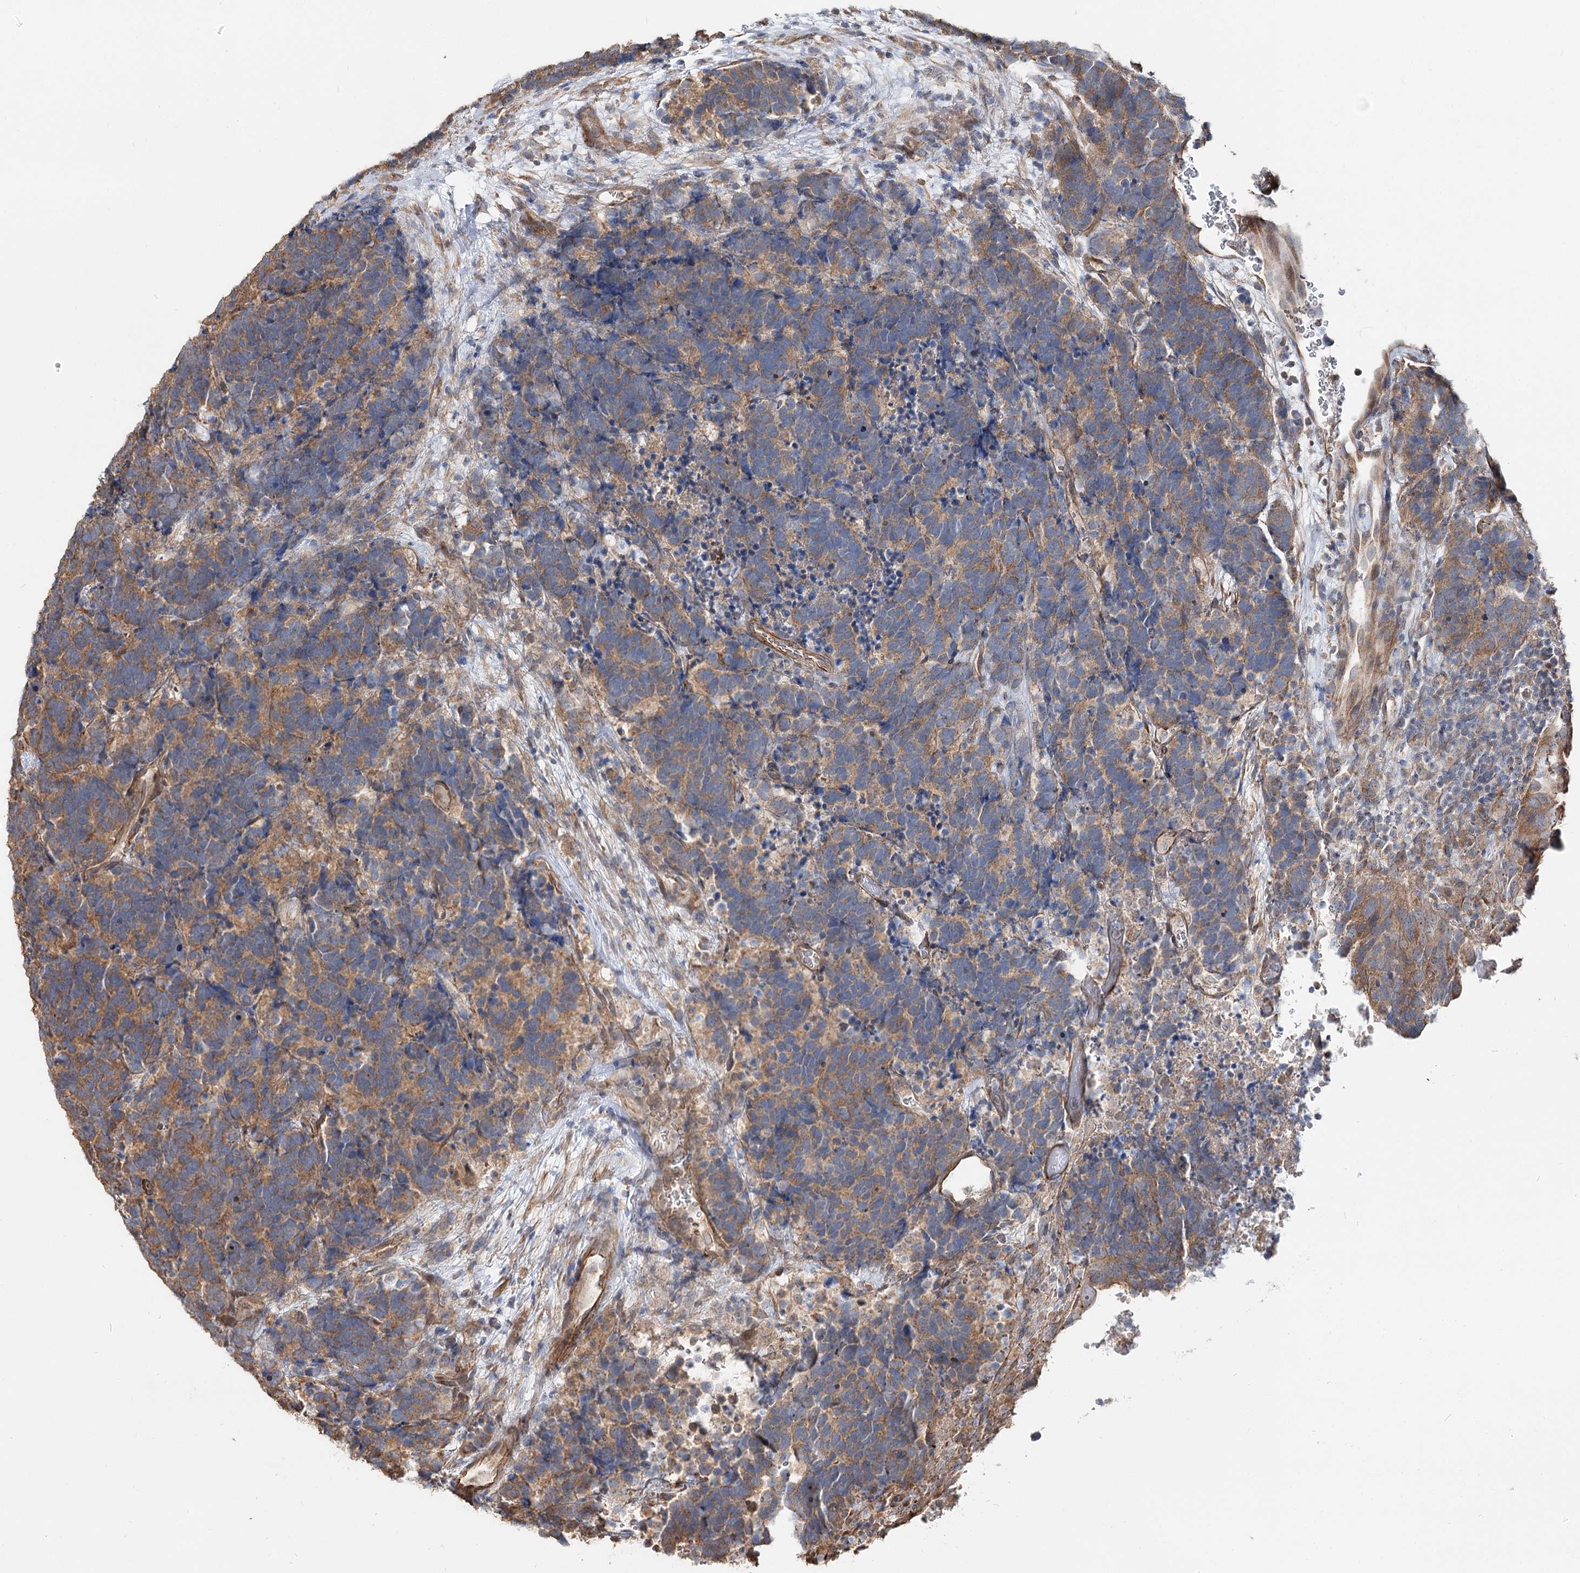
{"staining": {"intensity": "moderate", "quantity": ">75%", "location": "cytoplasmic/membranous"}, "tissue": "carcinoid", "cell_type": "Tumor cells", "image_type": "cancer", "snomed": [{"axis": "morphology", "description": "Carcinoma, NOS"}, {"axis": "morphology", "description": "Carcinoid, malignant, NOS"}, {"axis": "topography", "description": "Urinary bladder"}], "caption": "Protein expression analysis of carcinoid reveals moderate cytoplasmic/membranous positivity in about >75% of tumor cells.", "gene": "SPART", "patient": {"sex": "male", "age": 57}}